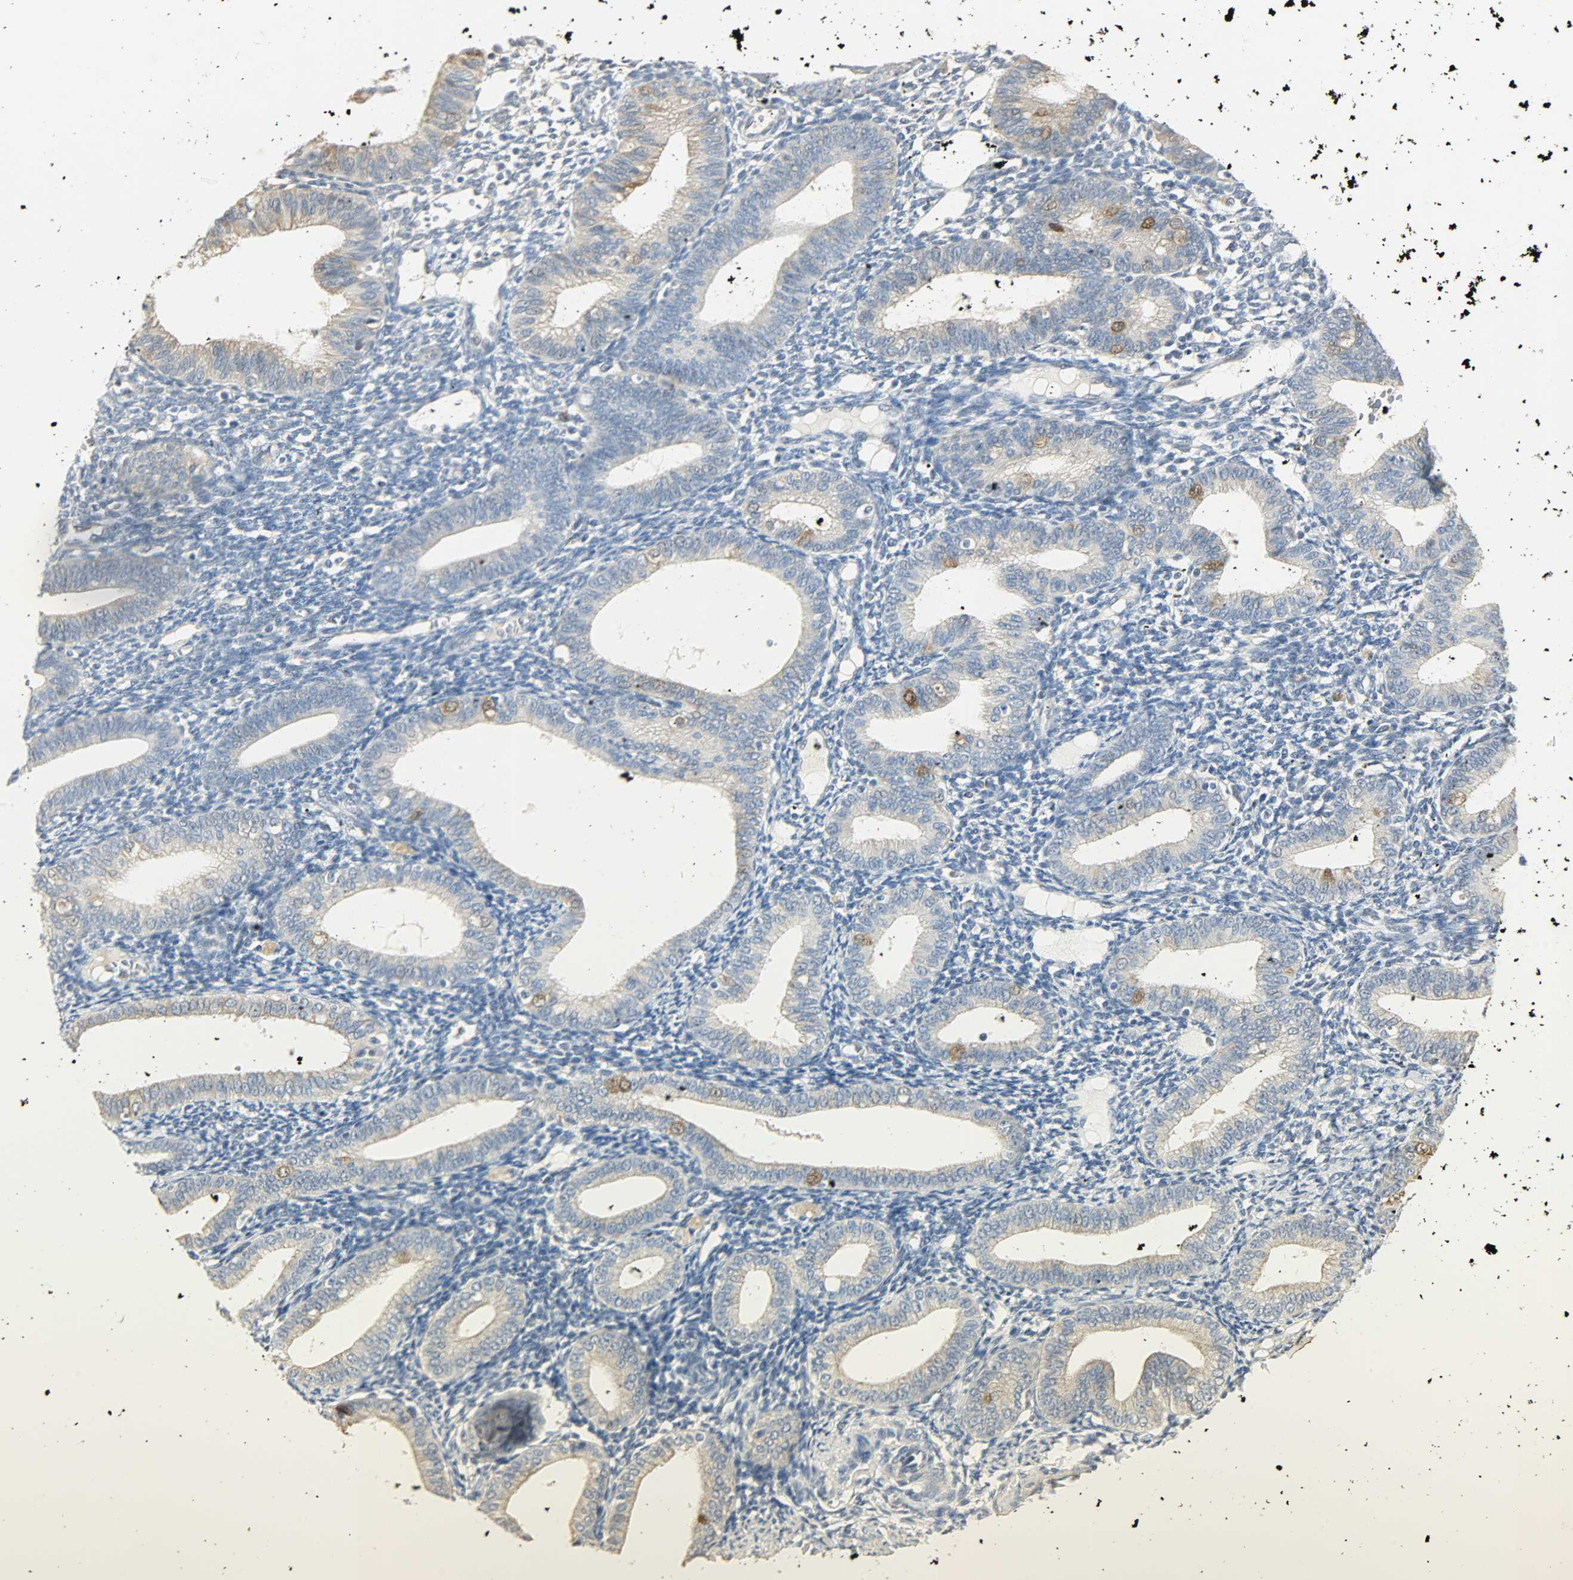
{"staining": {"intensity": "negative", "quantity": "none", "location": "none"}, "tissue": "endometrium", "cell_type": "Cells in endometrial stroma", "image_type": "normal", "snomed": [{"axis": "morphology", "description": "Normal tissue, NOS"}, {"axis": "topography", "description": "Endometrium"}], "caption": "The photomicrograph displays no significant positivity in cells in endometrial stroma of endometrium.", "gene": "USP13", "patient": {"sex": "female", "age": 61}}